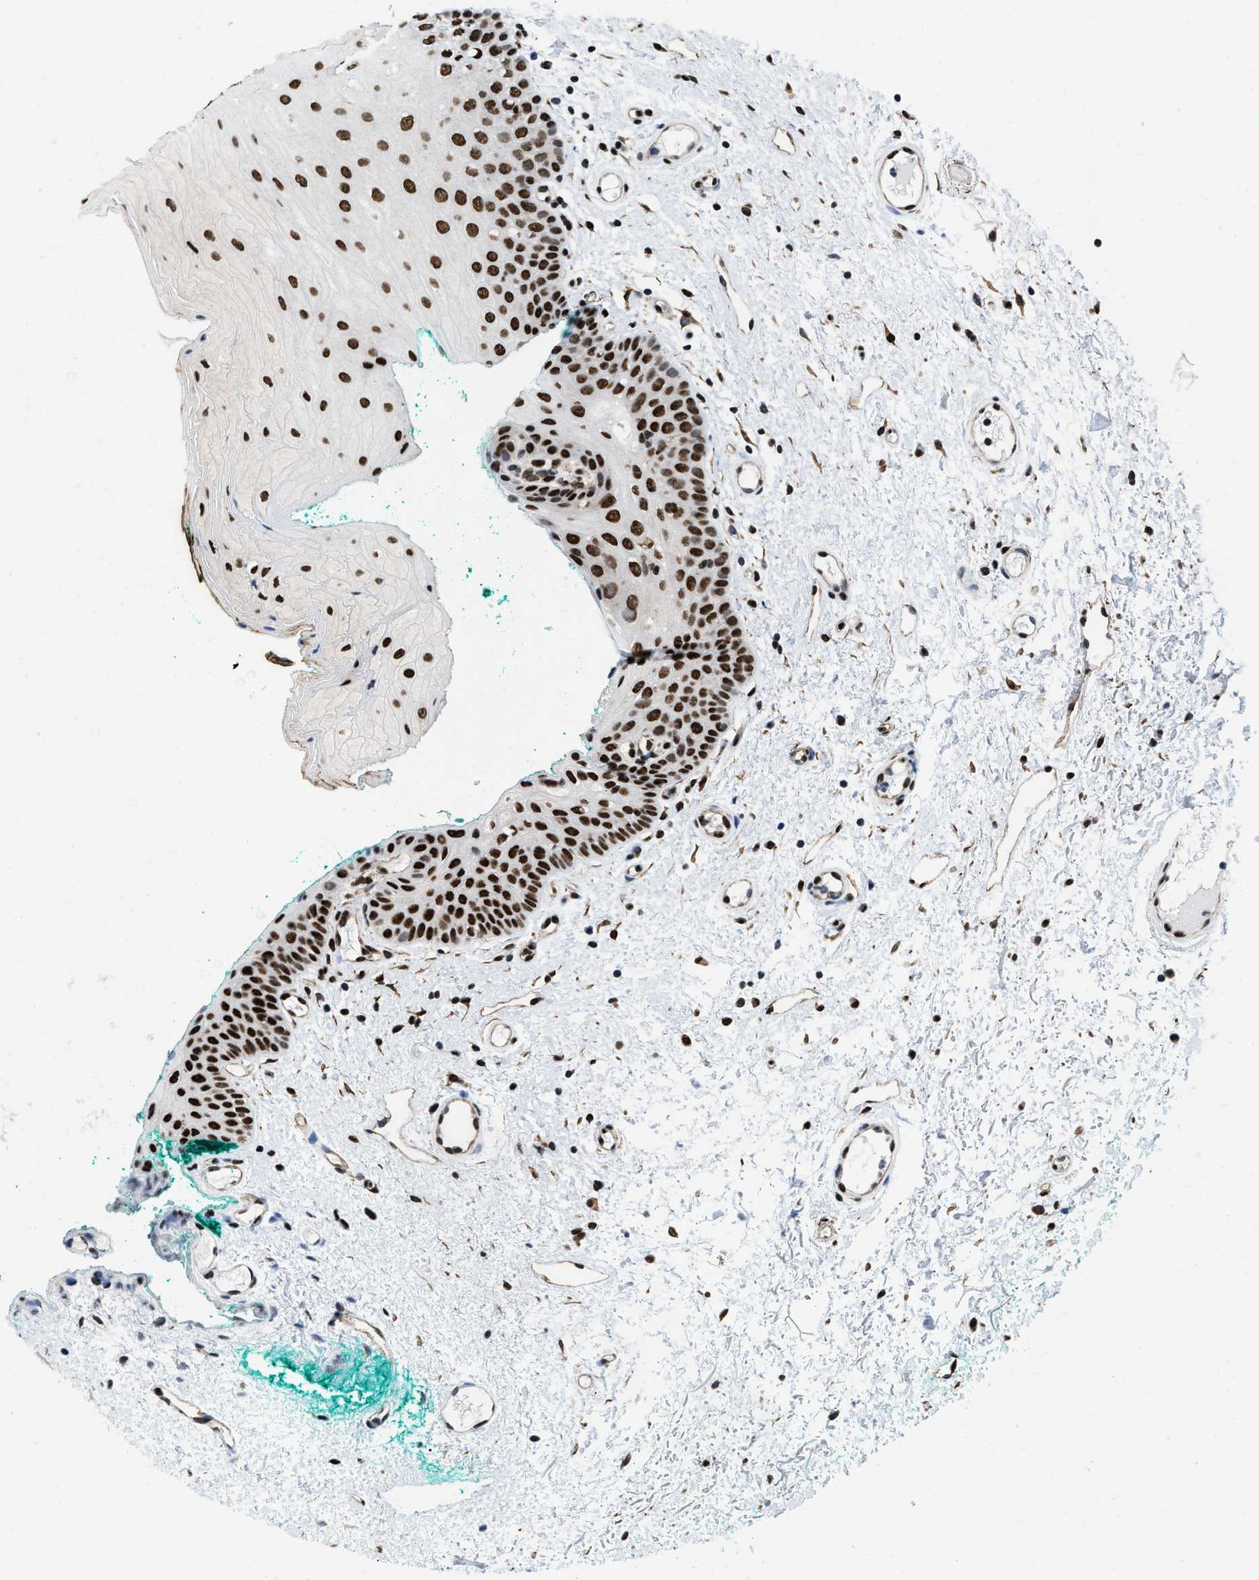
{"staining": {"intensity": "strong", "quantity": ">75%", "location": "nuclear"}, "tissue": "oral mucosa", "cell_type": "Squamous epithelial cells", "image_type": "normal", "snomed": [{"axis": "morphology", "description": "Normal tissue, NOS"}, {"axis": "morphology", "description": "Squamous cell carcinoma, NOS"}, {"axis": "topography", "description": "Oral tissue"}, {"axis": "topography", "description": "Salivary gland"}, {"axis": "topography", "description": "Head-Neck"}], "caption": "Protein staining exhibits strong nuclear expression in about >75% of squamous epithelial cells in unremarkable oral mucosa. Ihc stains the protein of interest in brown and the nuclei are stained blue.", "gene": "SAFB", "patient": {"sex": "female", "age": 62}}